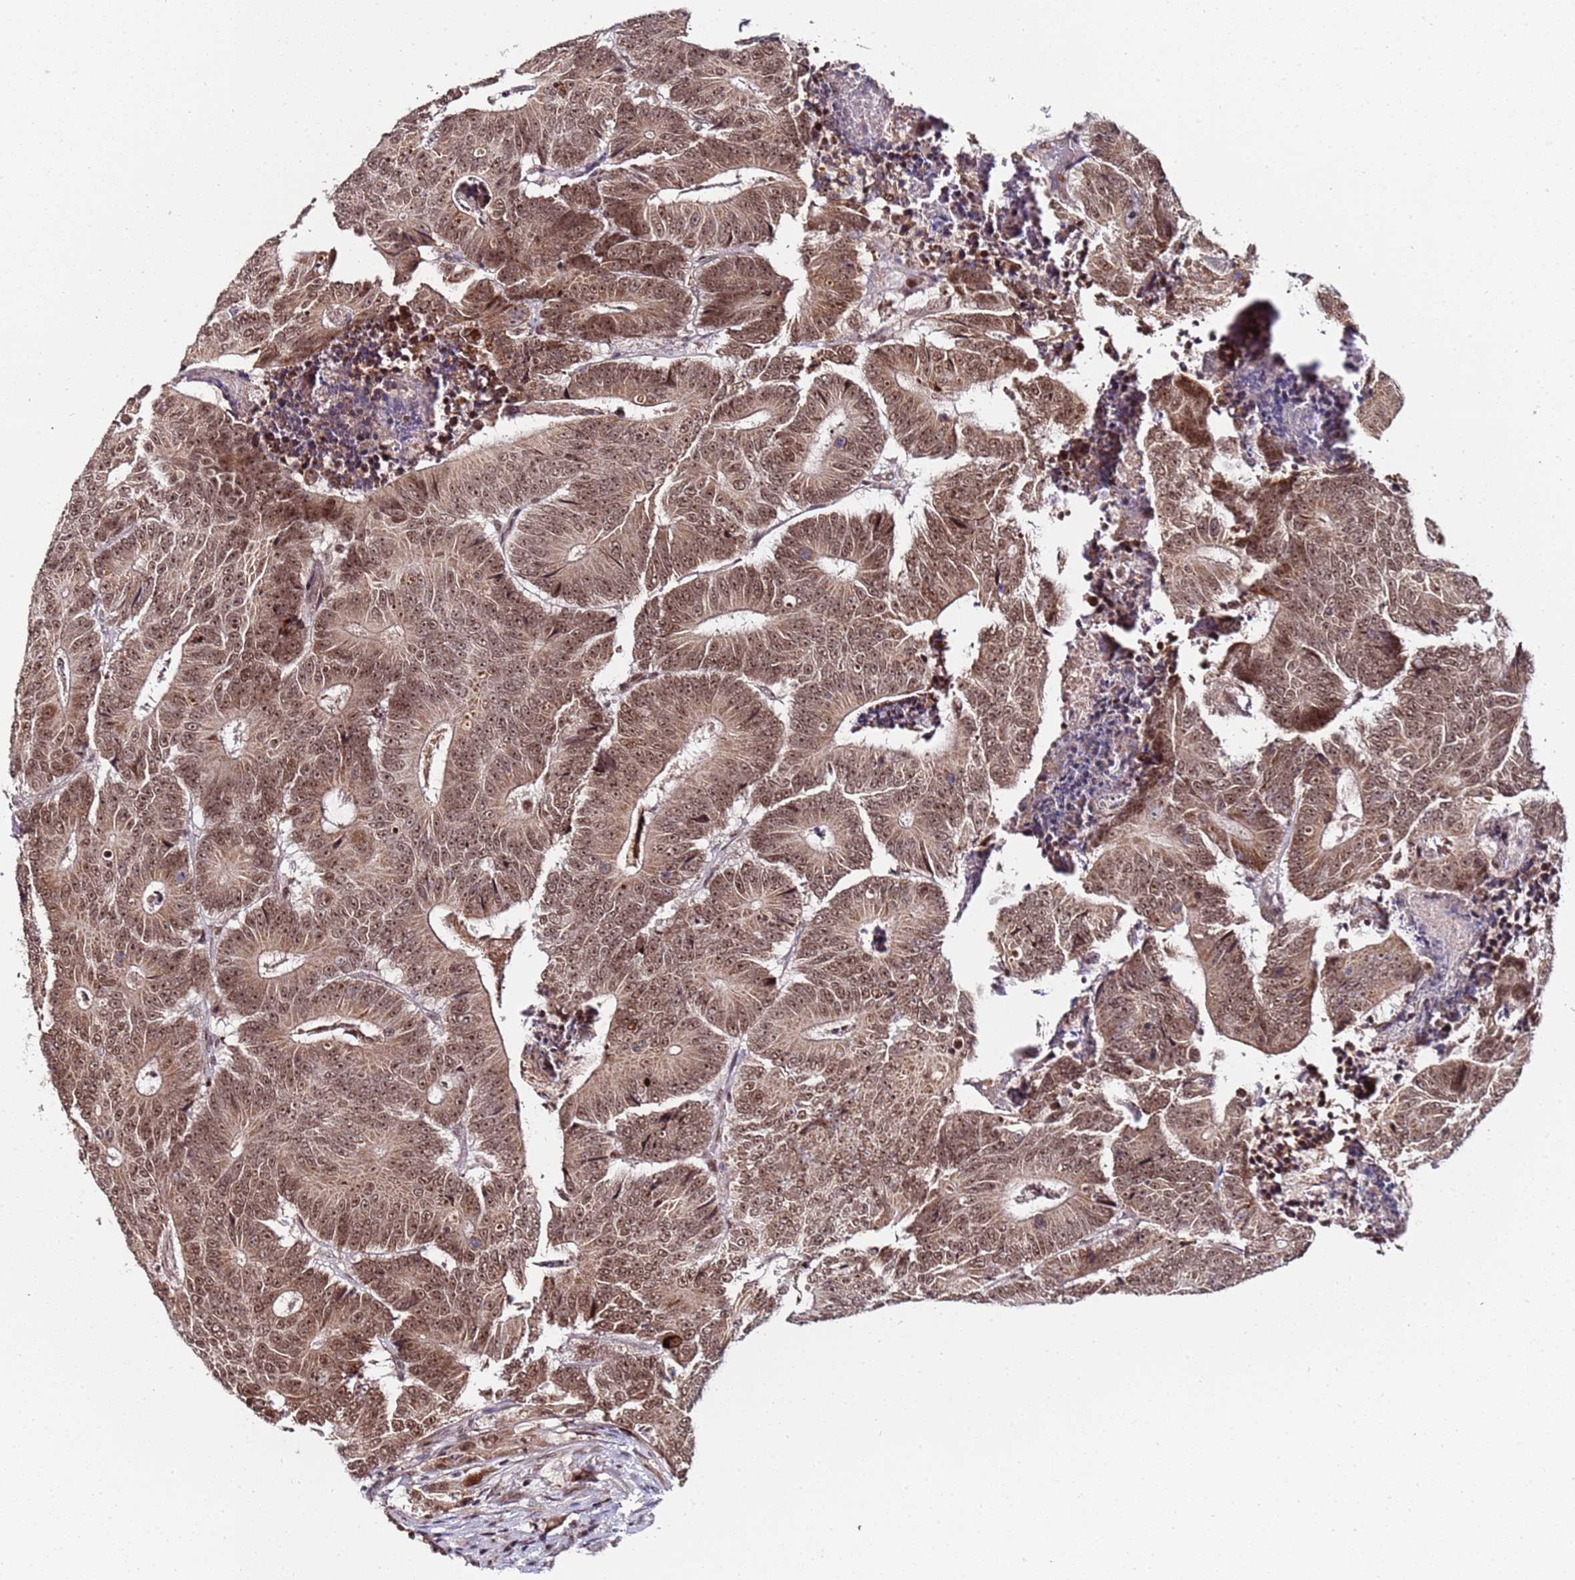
{"staining": {"intensity": "moderate", "quantity": ">75%", "location": "cytoplasmic/membranous,nuclear"}, "tissue": "colorectal cancer", "cell_type": "Tumor cells", "image_type": "cancer", "snomed": [{"axis": "morphology", "description": "Adenocarcinoma, NOS"}, {"axis": "topography", "description": "Colon"}], "caption": "This is a photomicrograph of IHC staining of colorectal adenocarcinoma, which shows moderate staining in the cytoplasmic/membranous and nuclear of tumor cells.", "gene": "PPM1H", "patient": {"sex": "male", "age": 83}}